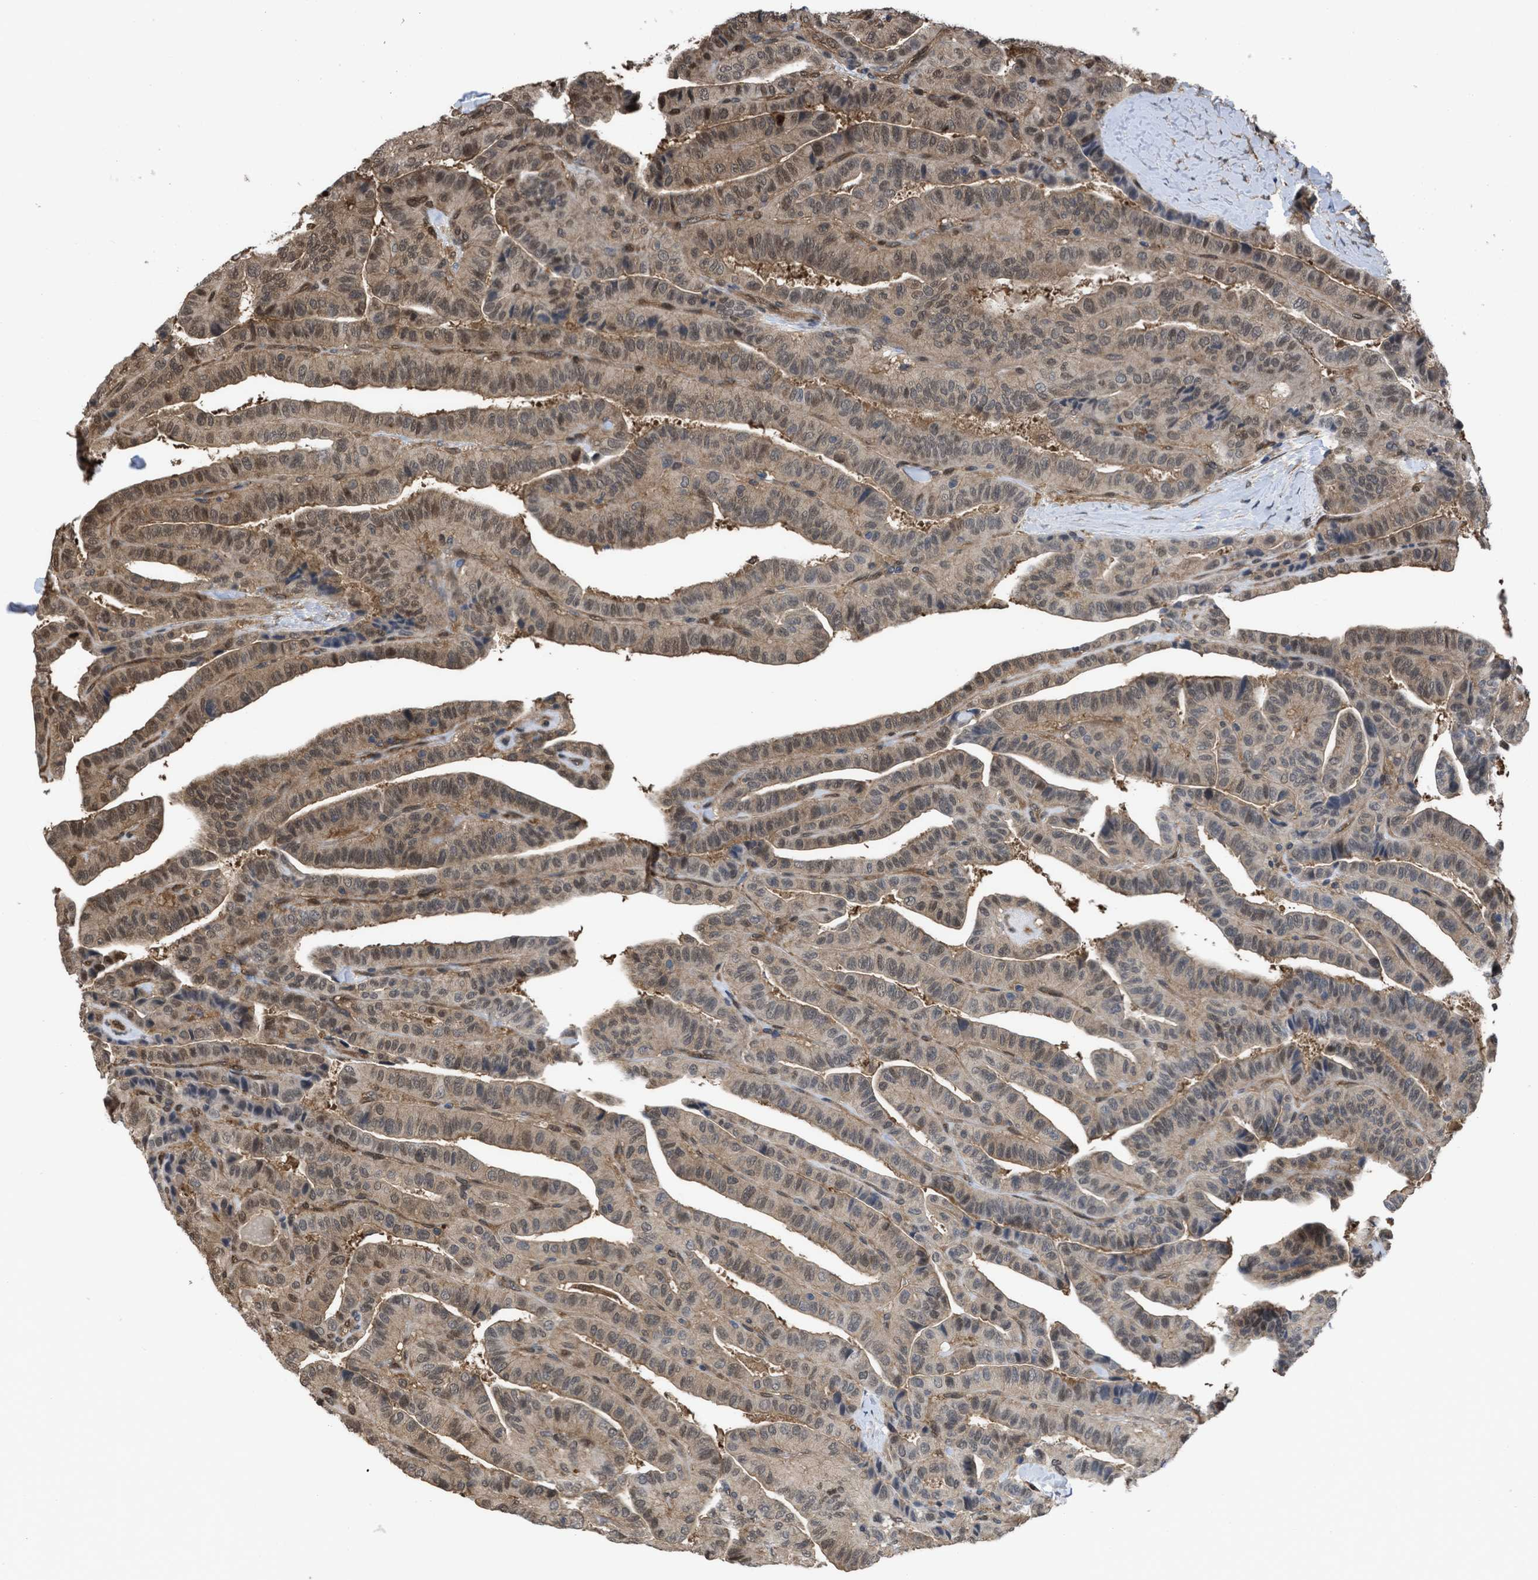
{"staining": {"intensity": "weak", "quantity": ">75%", "location": "cytoplasmic/membranous,nuclear"}, "tissue": "thyroid cancer", "cell_type": "Tumor cells", "image_type": "cancer", "snomed": [{"axis": "morphology", "description": "Papillary adenocarcinoma, NOS"}, {"axis": "topography", "description": "Thyroid gland"}], "caption": "IHC (DAB) staining of human thyroid cancer reveals weak cytoplasmic/membranous and nuclear protein positivity in about >75% of tumor cells.", "gene": "YWHAG", "patient": {"sex": "male", "age": 77}}